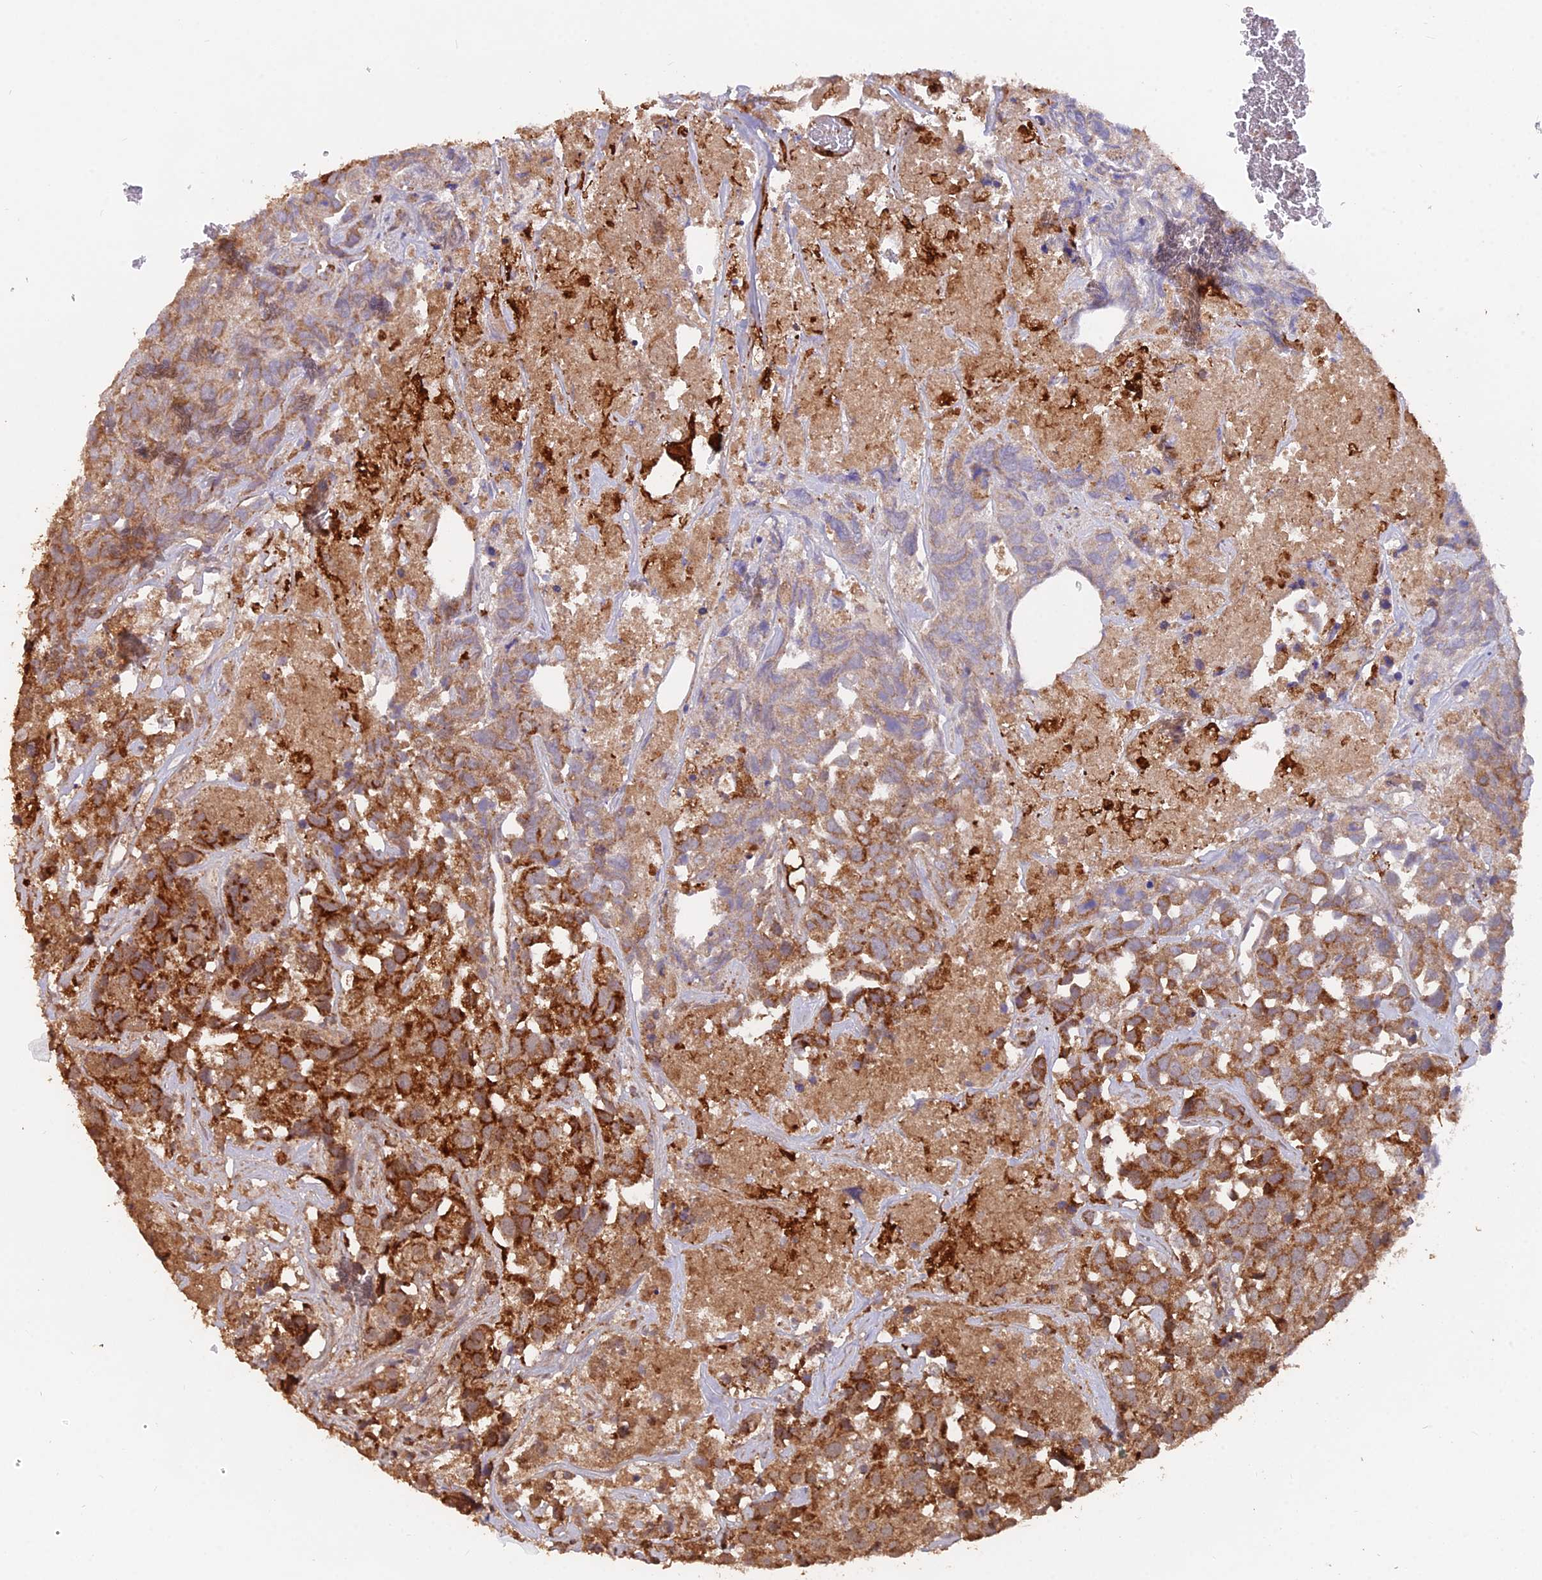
{"staining": {"intensity": "strong", "quantity": "25%-75%", "location": "cytoplasmic/membranous"}, "tissue": "urothelial cancer", "cell_type": "Tumor cells", "image_type": "cancer", "snomed": [{"axis": "morphology", "description": "Urothelial carcinoma, High grade"}, {"axis": "topography", "description": "Urinary bladder"}], "caption": "High-power microscopy captured an immunohistochemistry (IHC) histopathology image of urothelial cancer, revealing strong cytoplasmic/membranous expression in about 25%-75% of tumor cells.", "gene": "IFT22", "patient": {"sex": "female", "age": 75}}